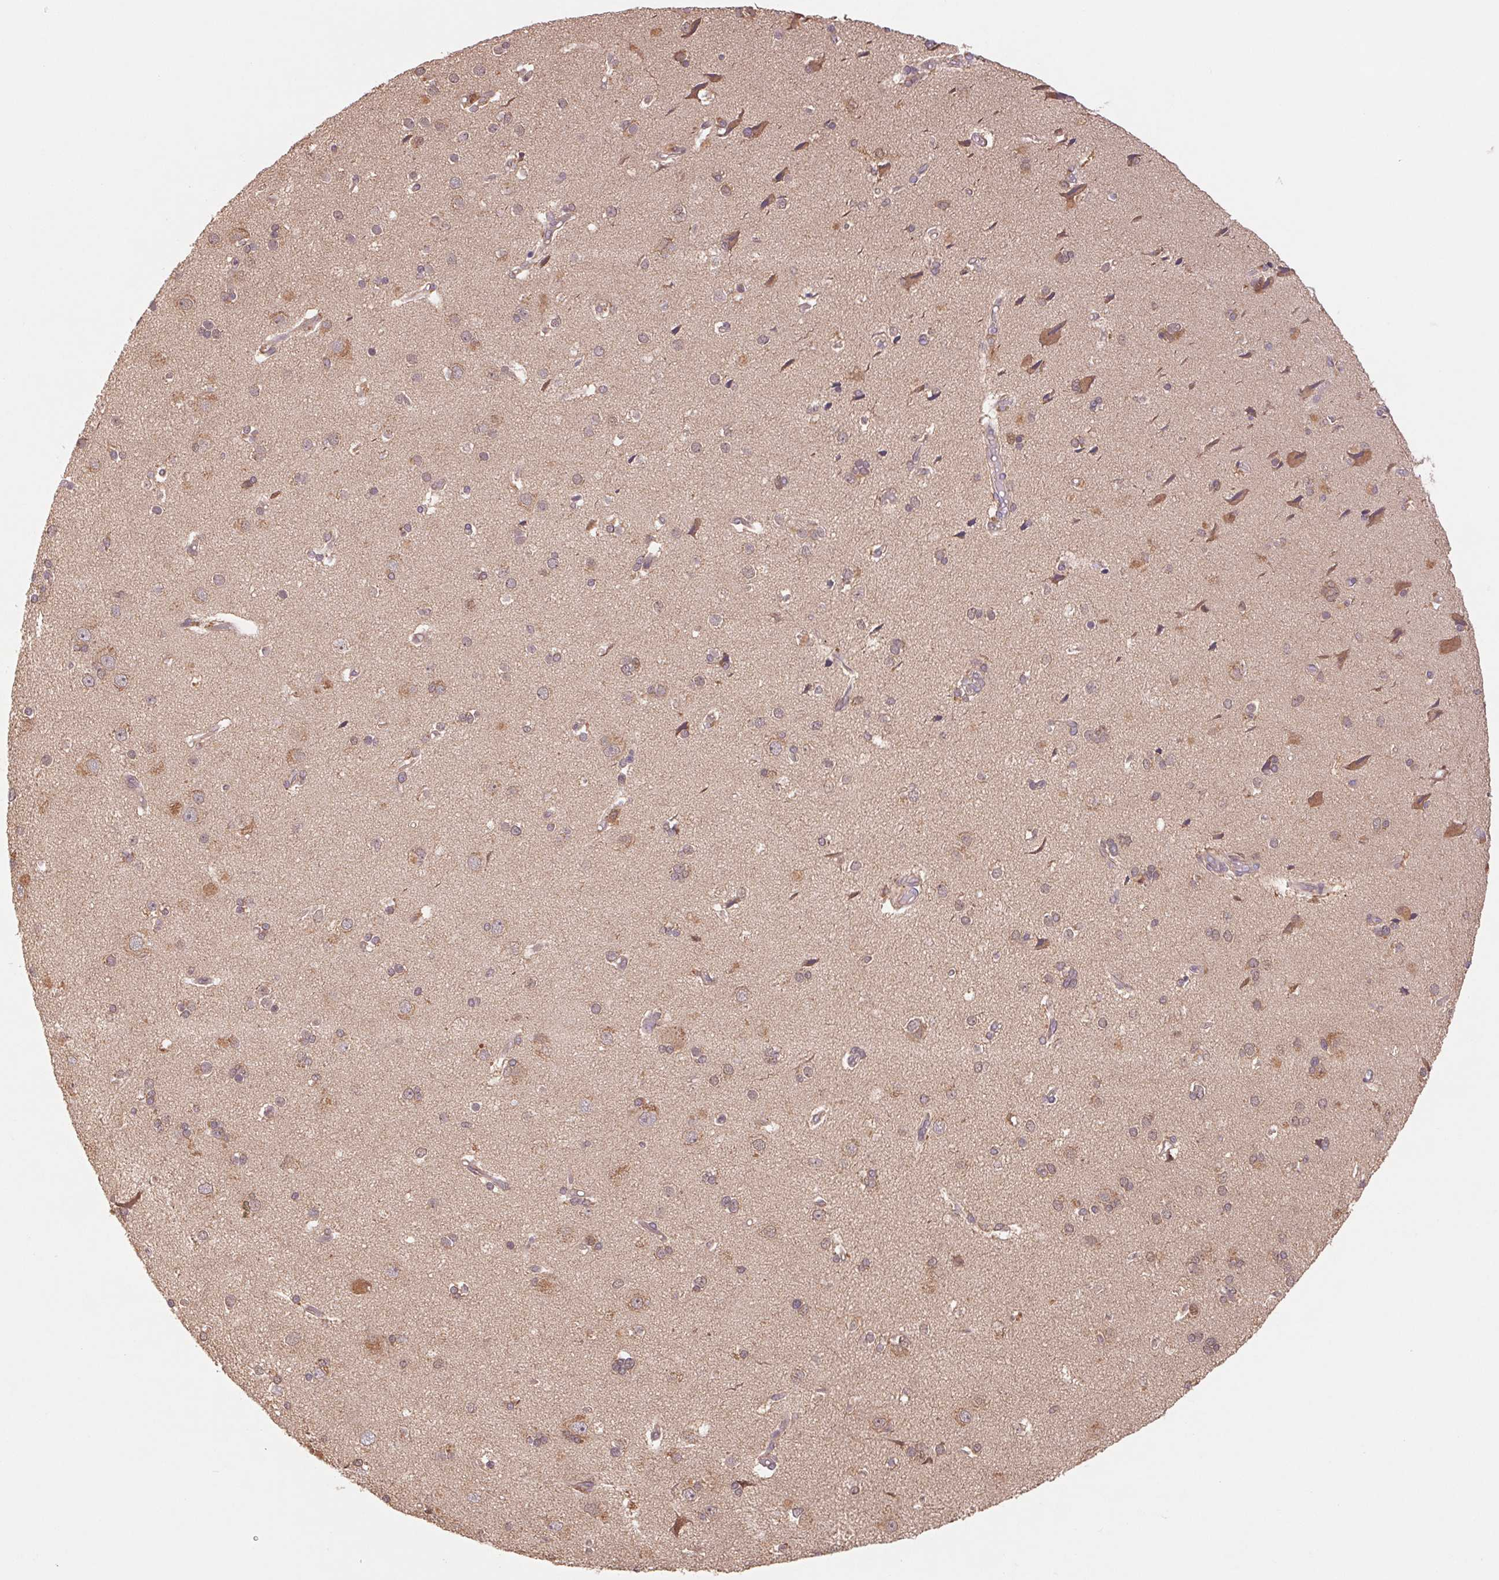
{"staining": {"intensity": "moderate", "quantity": "25%-75%", "location": "cytoplasmic/membranous"}, "tissue": "cerebral cortex", "cell_type": "Endothelial cells", "image_type": "normal", "snomed": [{"axis": "morphology", "description": "Normal tissue, NOS"}, {"axis": "morphology", "description": "Glioma, malignant, High grade"}, {"axis": "topography", "description": "Cerebral cortex"}], "caption": "High-power microscopy captured an immunohistochemistry micrograph of normal cerebral cortex, revealing moderate cytoplasmic/membranous expression in approximately 25%-75% of endothelial cells. (IHC, brightfield microscopy, high magnification).", "gene": "RRM1", "patient": {"sex": "male", "age": 71}}